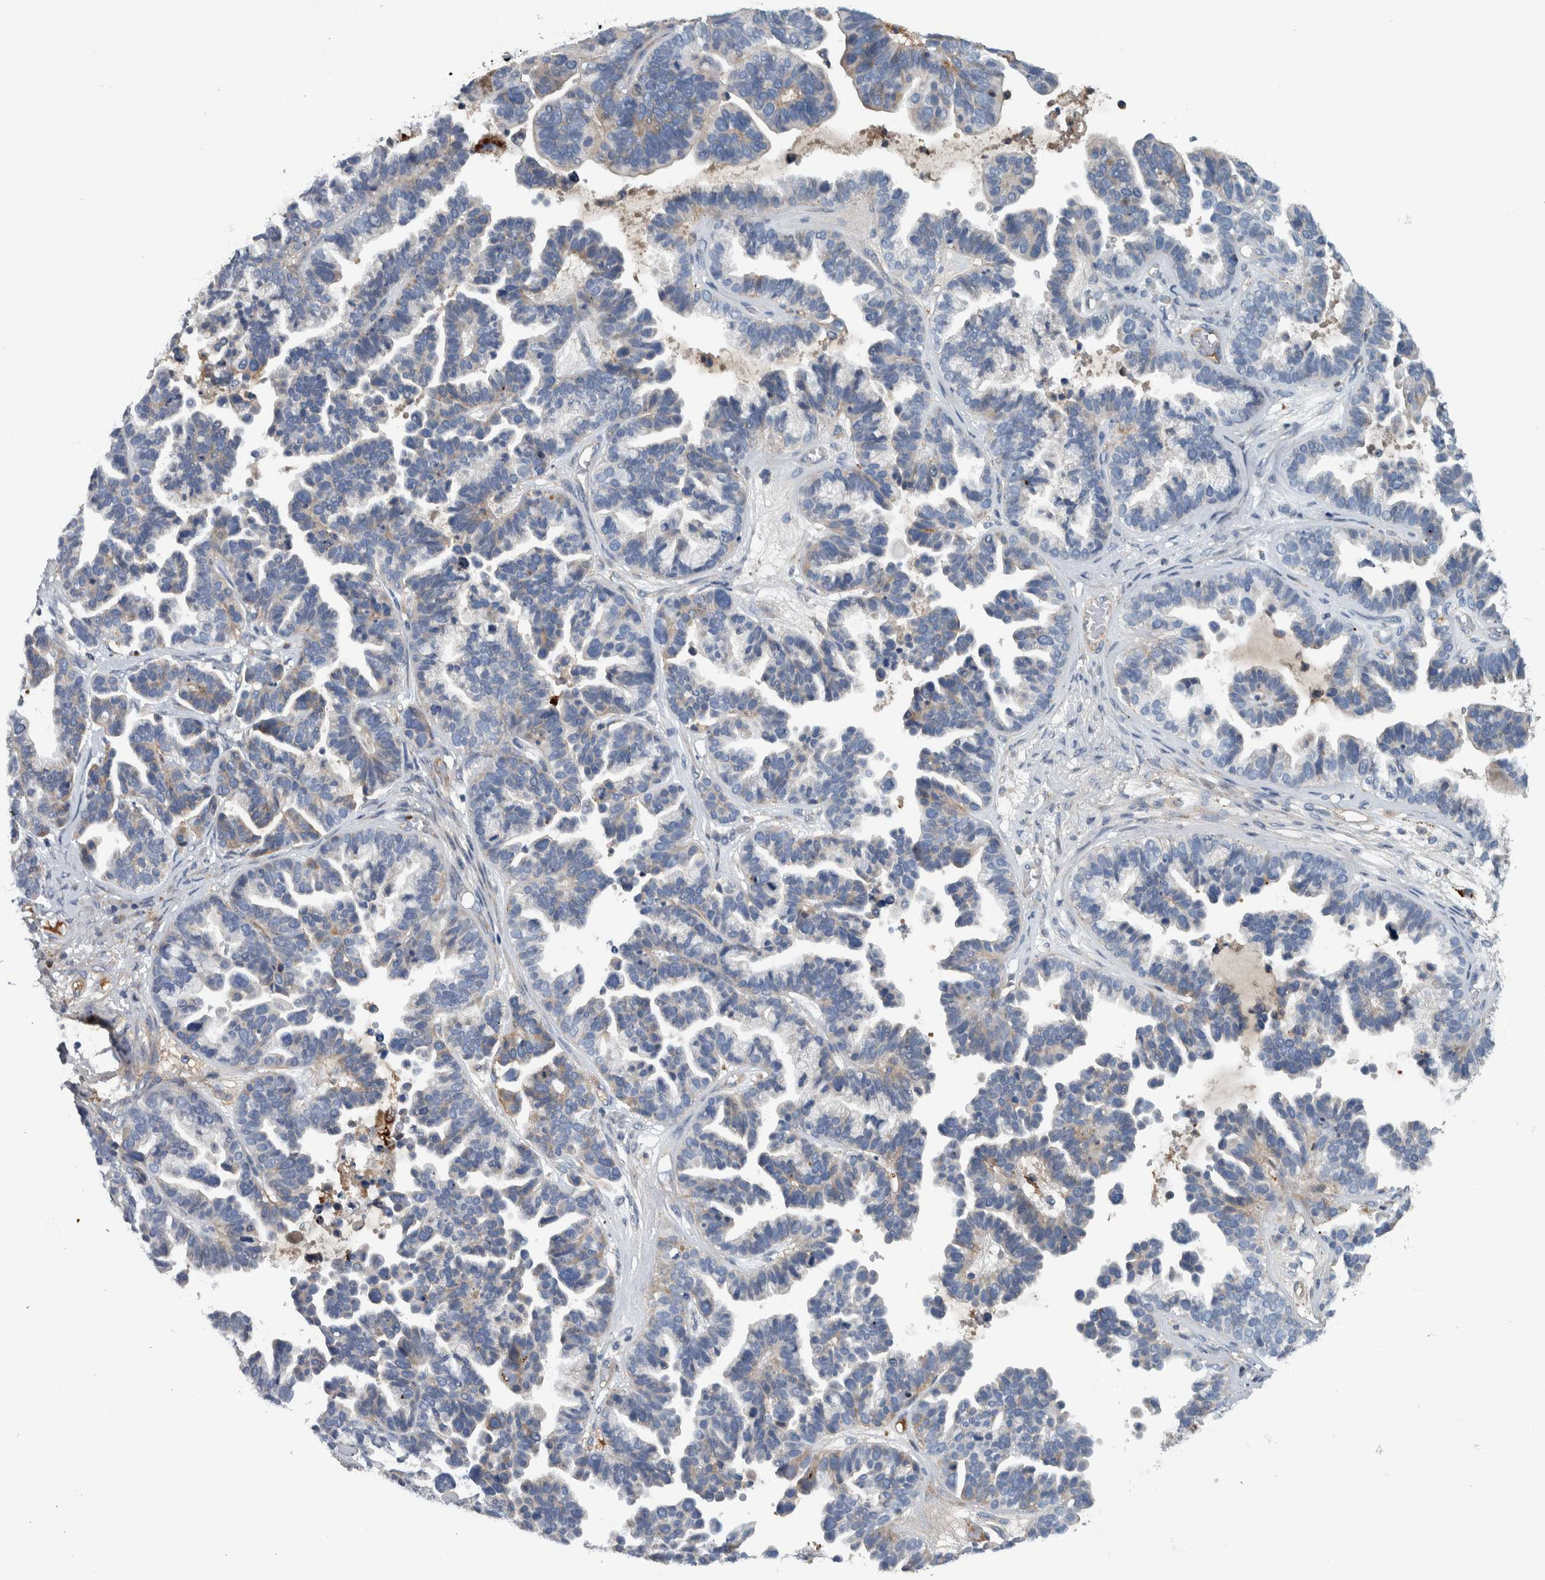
{"staining": {"intensity": "weak", "quantity": "<25%", "location": "cytoplasmic/membranous"}, "tissue": "ovarian cancer", "cell_type": "Tumor cells", "image_type": "cancer", "snomed": [{"axis": "morphology", "description": "Cystadenocarcinoma, serous, NOS"}, {"axis": "topography", "description": "Ovary"}], "caption": "An IHC histopathology image of serous cystadenocarcinoma (ovarian) is shown. There is no staining in tumor cells of serous cystadenocarcinoma (ovarian).", "gene": "SERPINC1", "patient": {"sex": "female", "age": 56}}